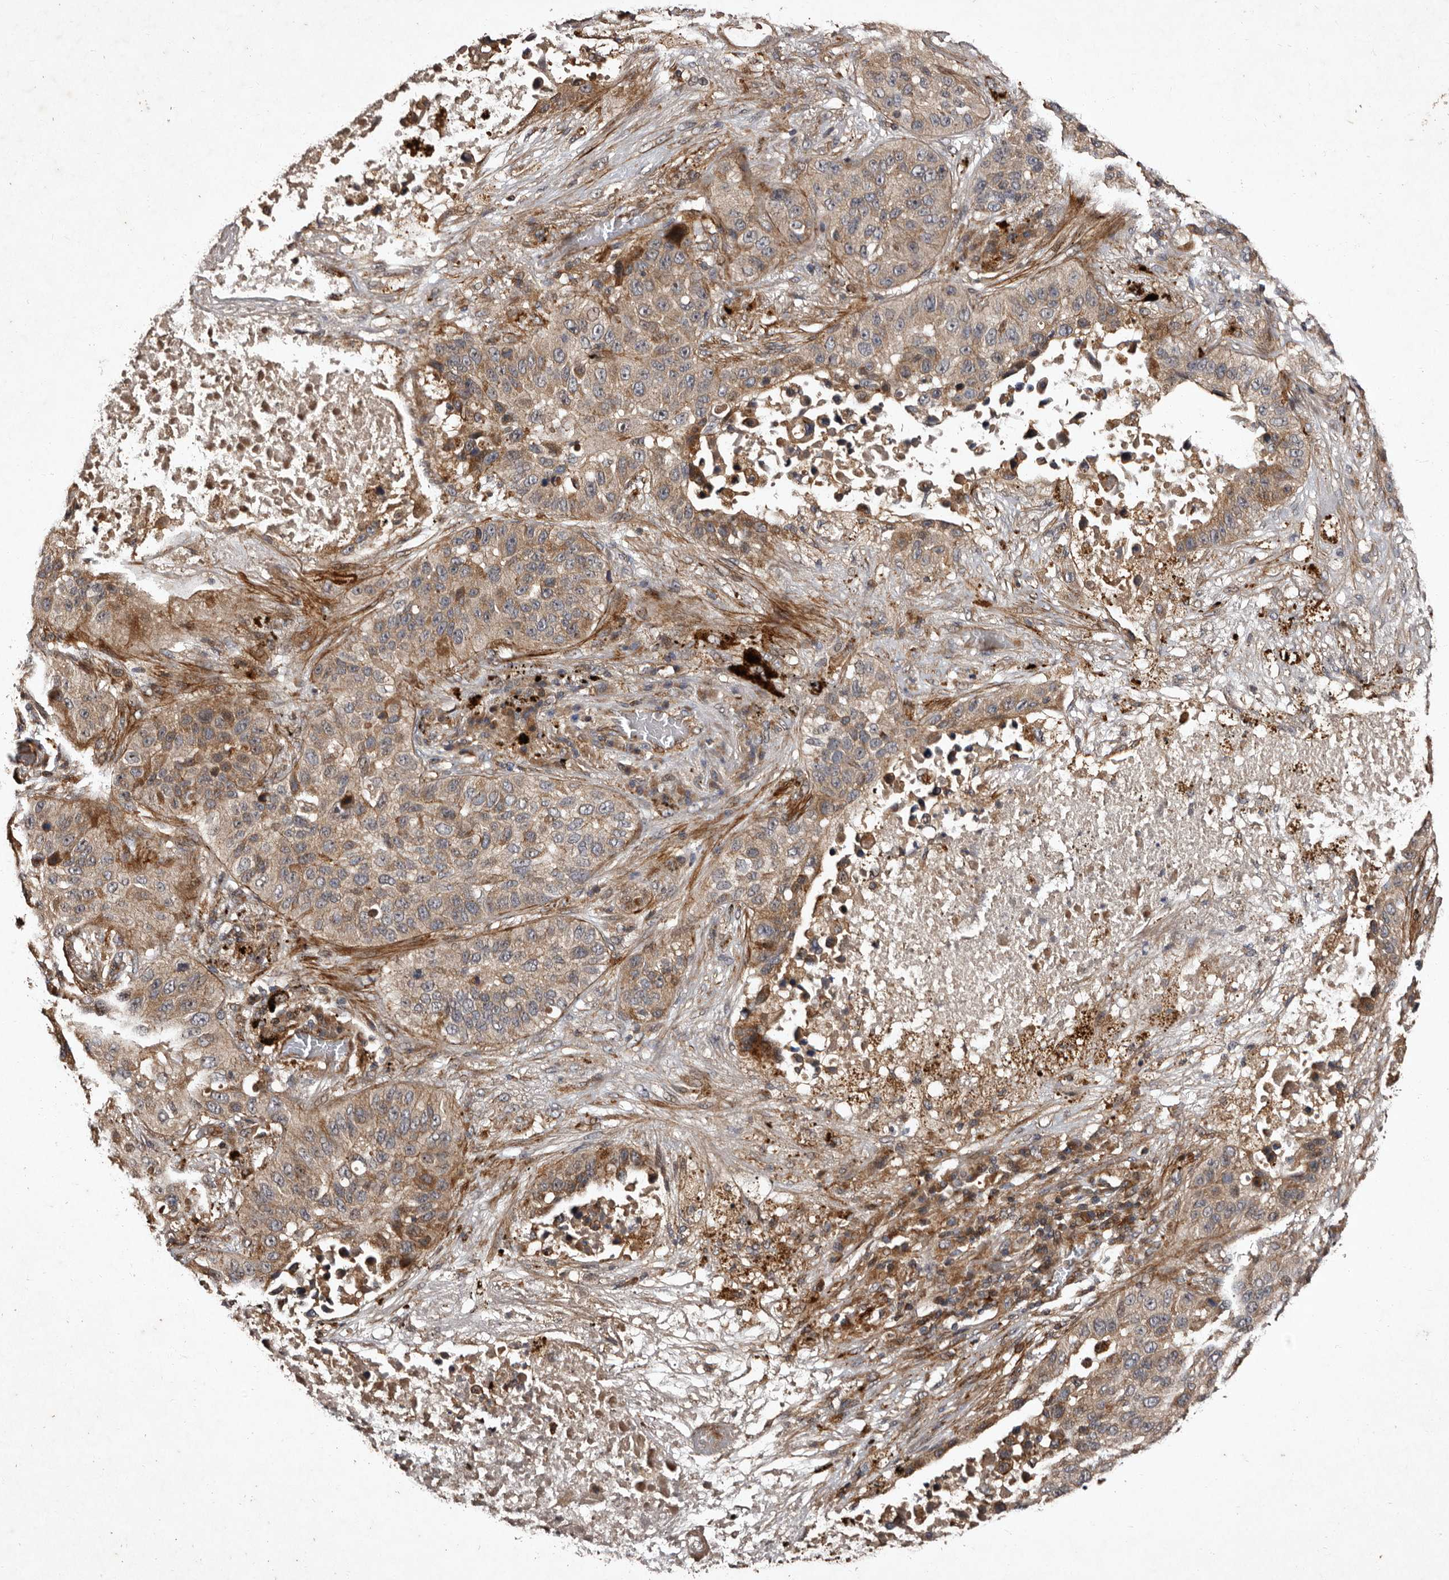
{"staining": {"intensity": "moderate", "quantity": ">75%", "location": "cytoplasmic/membranous"}, "tissue": "lung cancer", "cell_type": "Tumor cells", "image_type": "cancer", "snomed": [{"axis": "morphology", "description": "Squamous cell carcinoma, NOS"}, {"axis": "topography", "description": "Lung"}], "caption": "Squamous cell carcinoma (lung) stained with immunohistochemistry demonstrates moderate cytoplasmic/membranous expression in about >75% of tumor cells.", "gene": "PRKD3", "patient": {"sex": "male", "age": 57}}